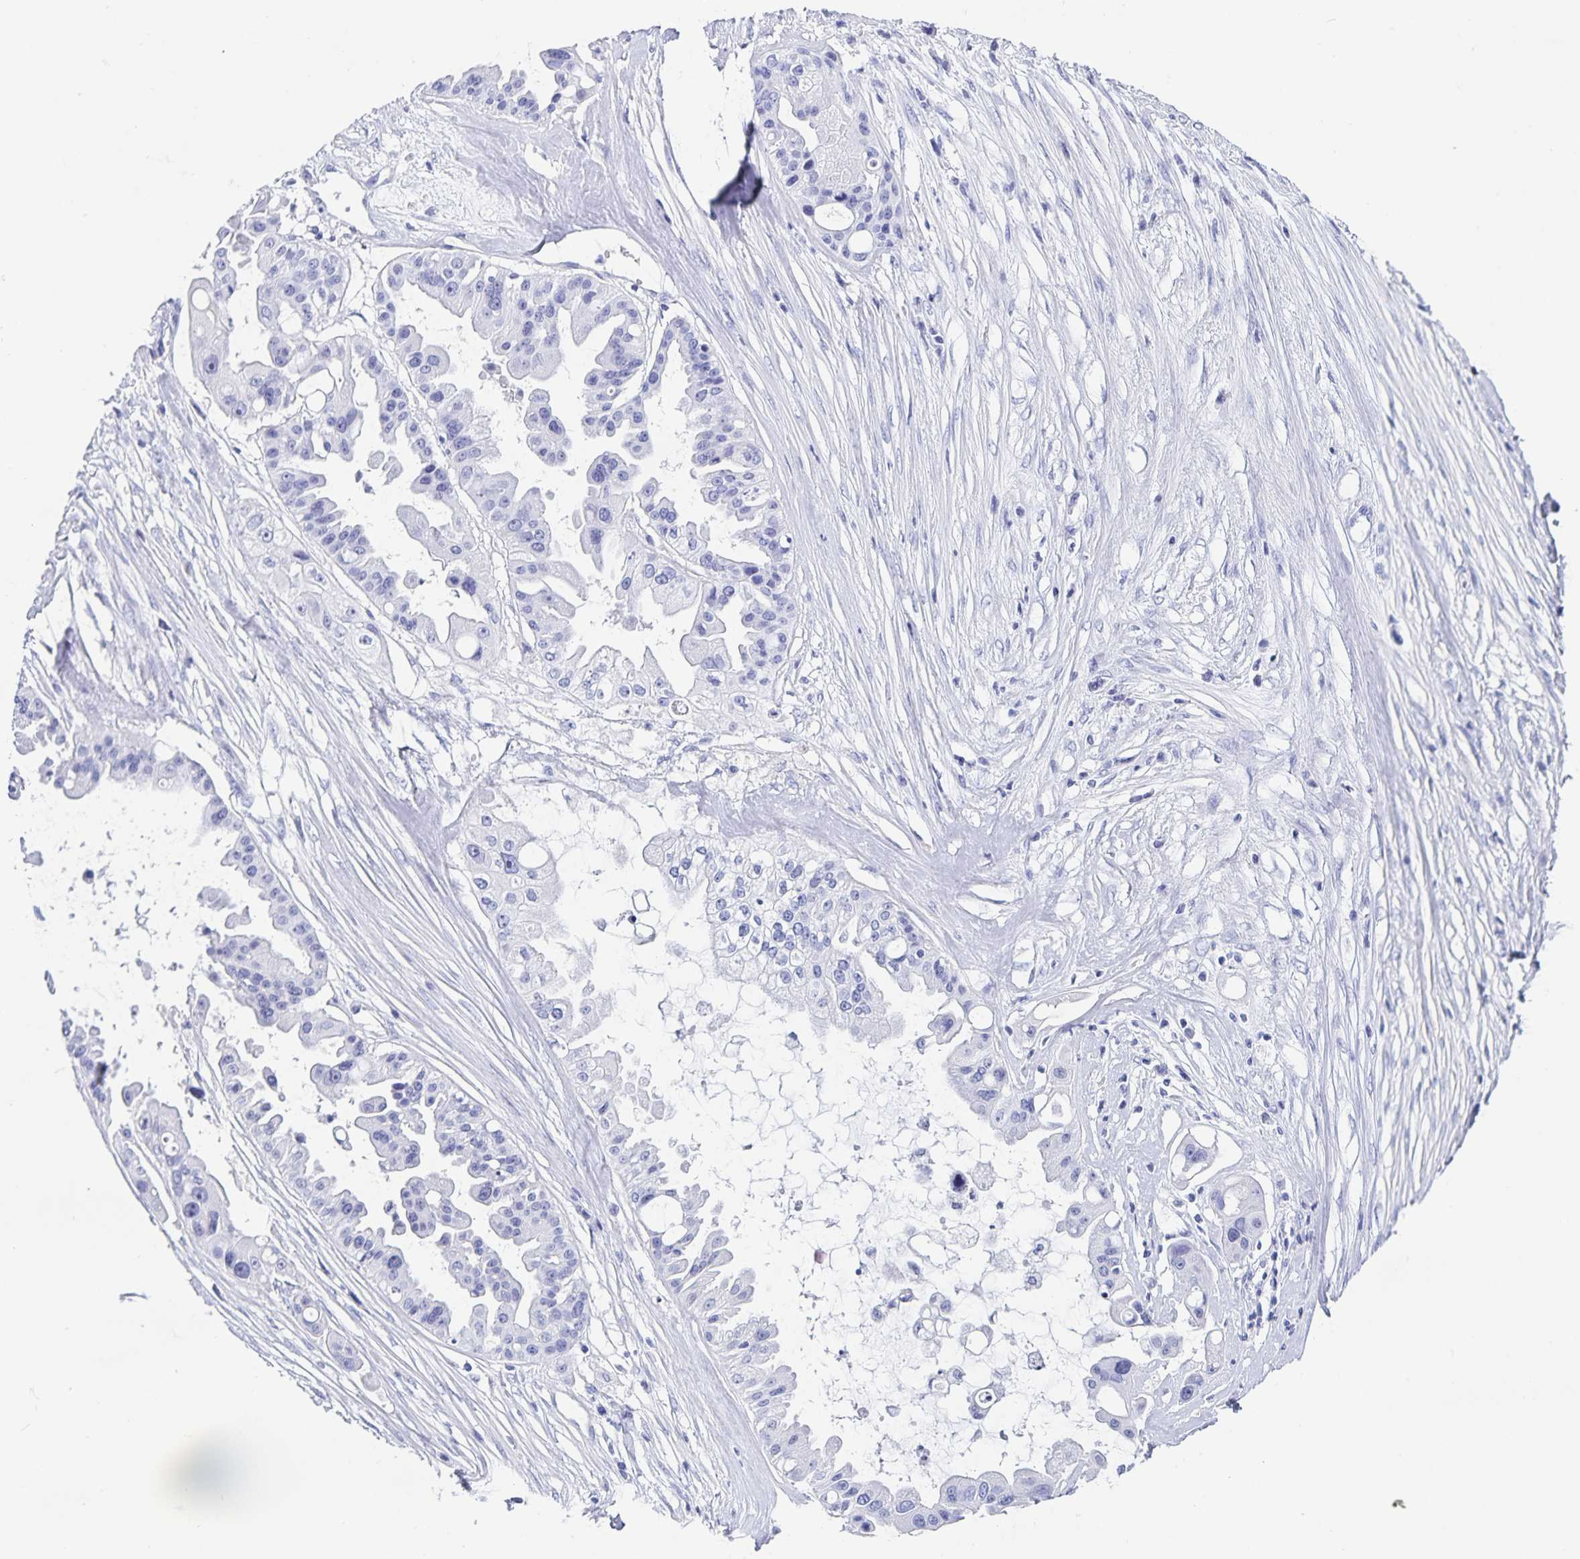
{"staining": {"intensity": "negative", "quantity": "none", "location": "none"}, "tissue": "ovarian cancer", "cell_type": "Tumor cells", "image_type": "cancer", "snomed": [{"axis": "morphology", "description": "Cystadenocarcinoma, serous, NOS"}, {"axis": "topography", "description": "Ovary"}], "caption": "Immunohistochemistry of human serous cystadenocarcinoma (ovarian) exhibits no expression in tumor cells.", "gene": "C19orf73", "patient": {"sex": "female", "age": 56}}